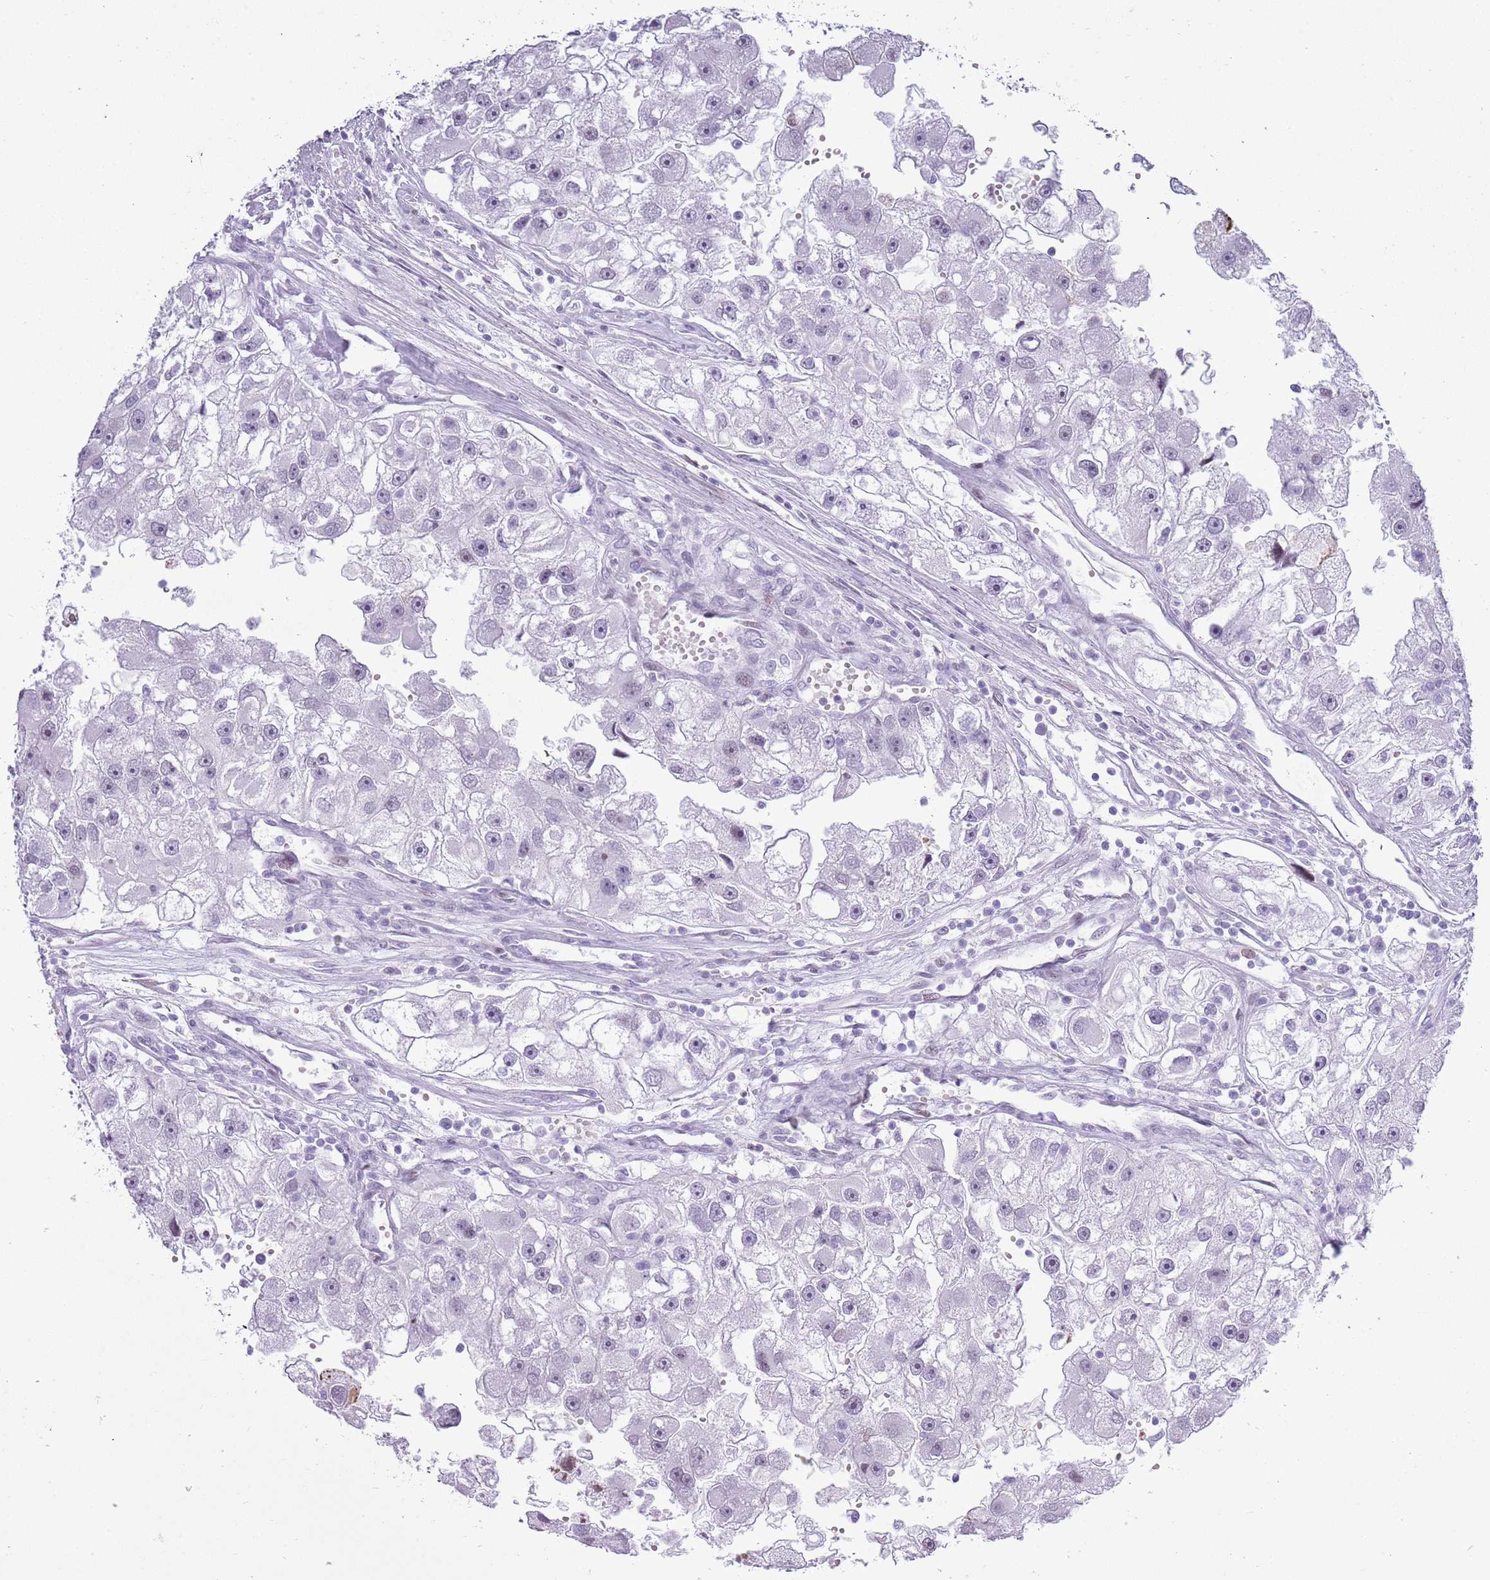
{"staining": {"intensity": "negative", "quantity": "none", "location": "none"}, "tissue": "renal cancer", "cell_type": "Tumor cells", "image_type": "cancer", "snomed": [{"axis": "morphology", "description": "Adenocarcinoma, NOS"}, {"axis": "topography", "description": "Kidney"}], "caption": "Immunohistochemical staining of human renal cancer exhibits no significant staining in tumor cells. (Immunohistochemistry (ihc), brightfield microscopy, high magnification).", "gene": "ASIP", "patient": {"sex": "male", "age": 63}}